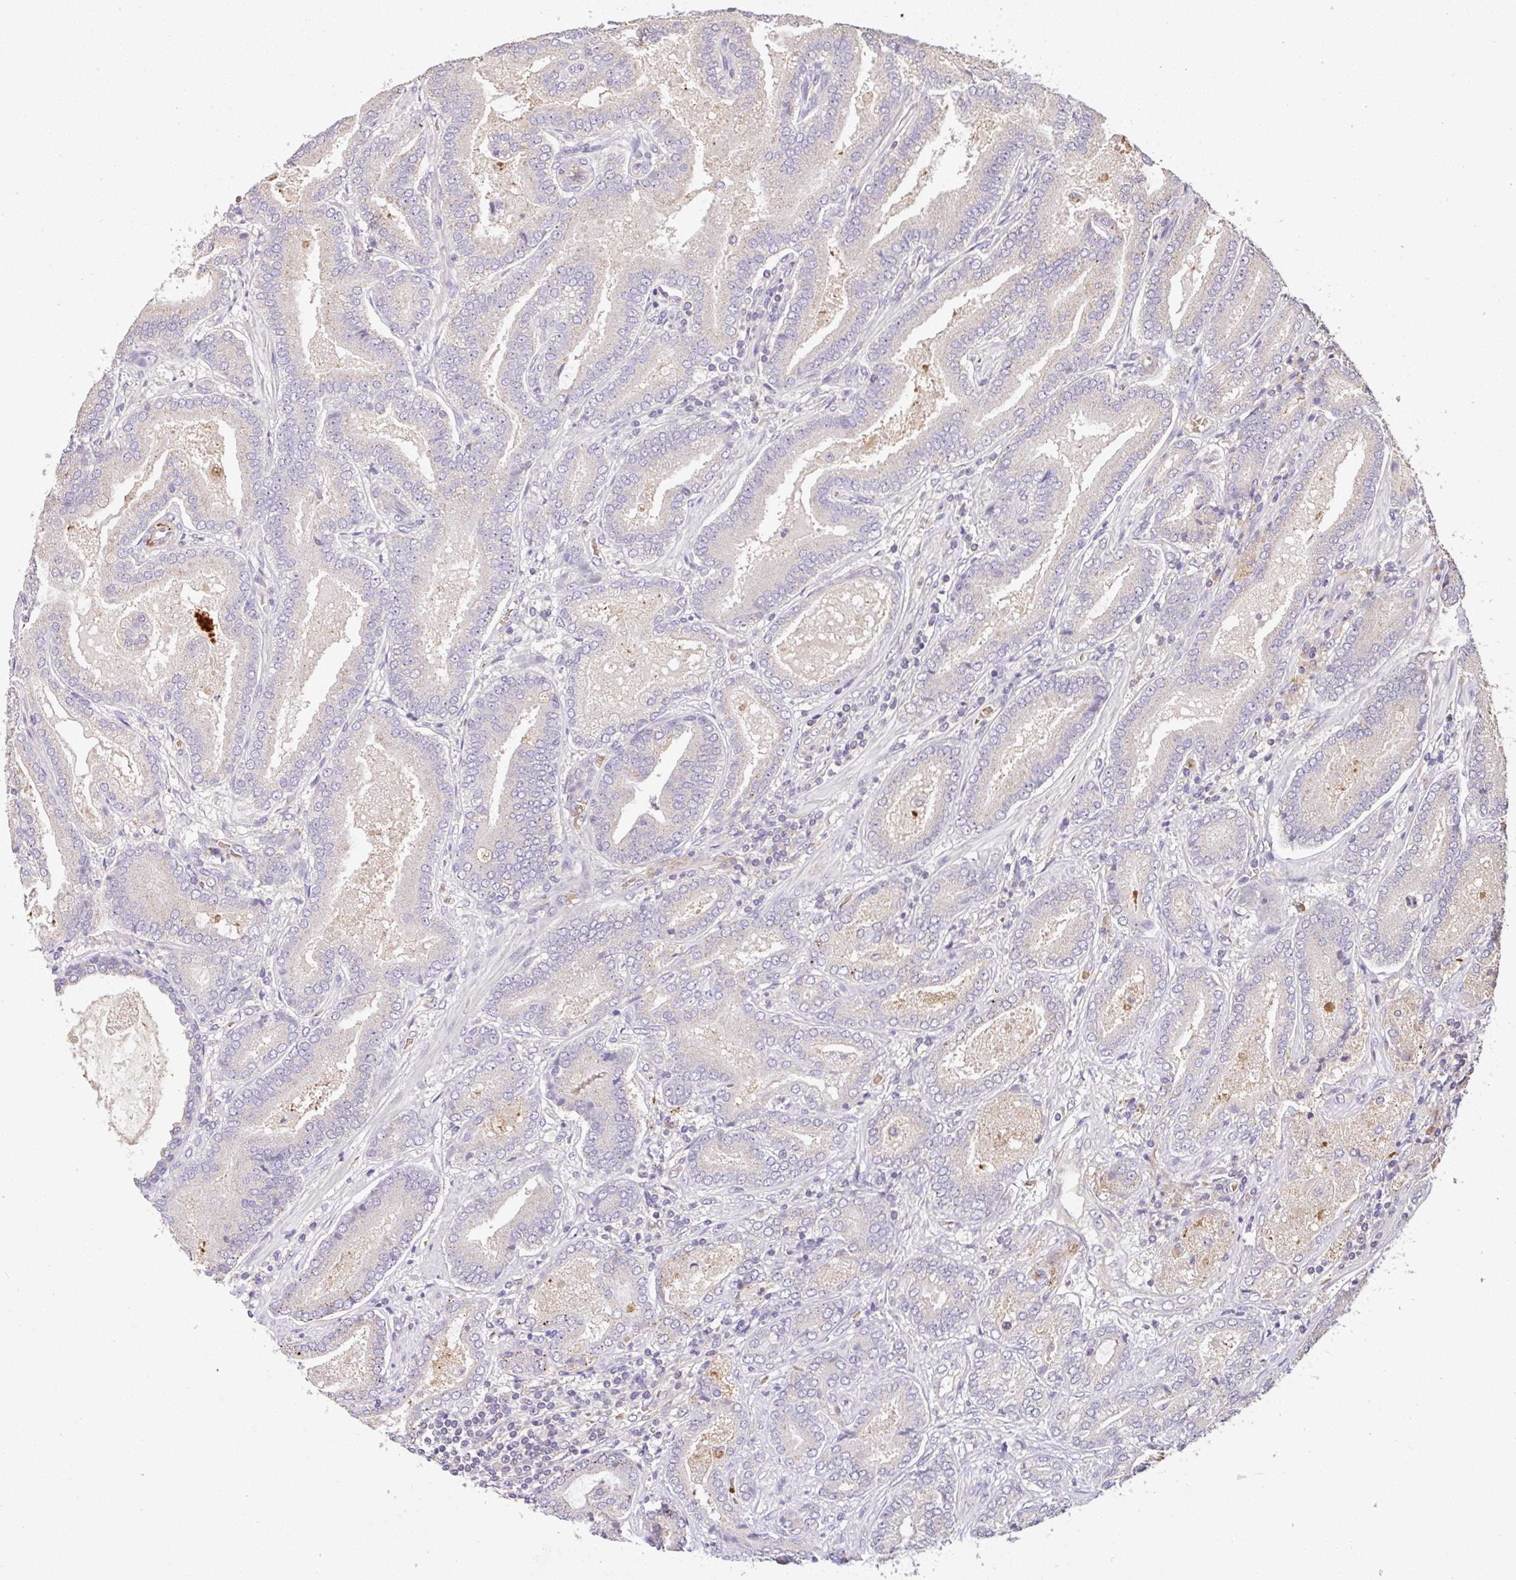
{"staining": {"intensity": "negative", "quantity": "none", "location": "none"}, "tissue": "prostate cancer", "cell_type": "Tumor cells", "image_type": "cancer", "snomed": [{"axis": "morphology", "description": "Adenocarcinoma, High grade"}, {"axis": "topography", "description": "Prostate"}], "caption": "Photomicrograph shows no significant protein staining in tumor cells of prostate cancer.", "gene": "C1QTNF9B", "patient": {"sex": "male", "age": 62}}